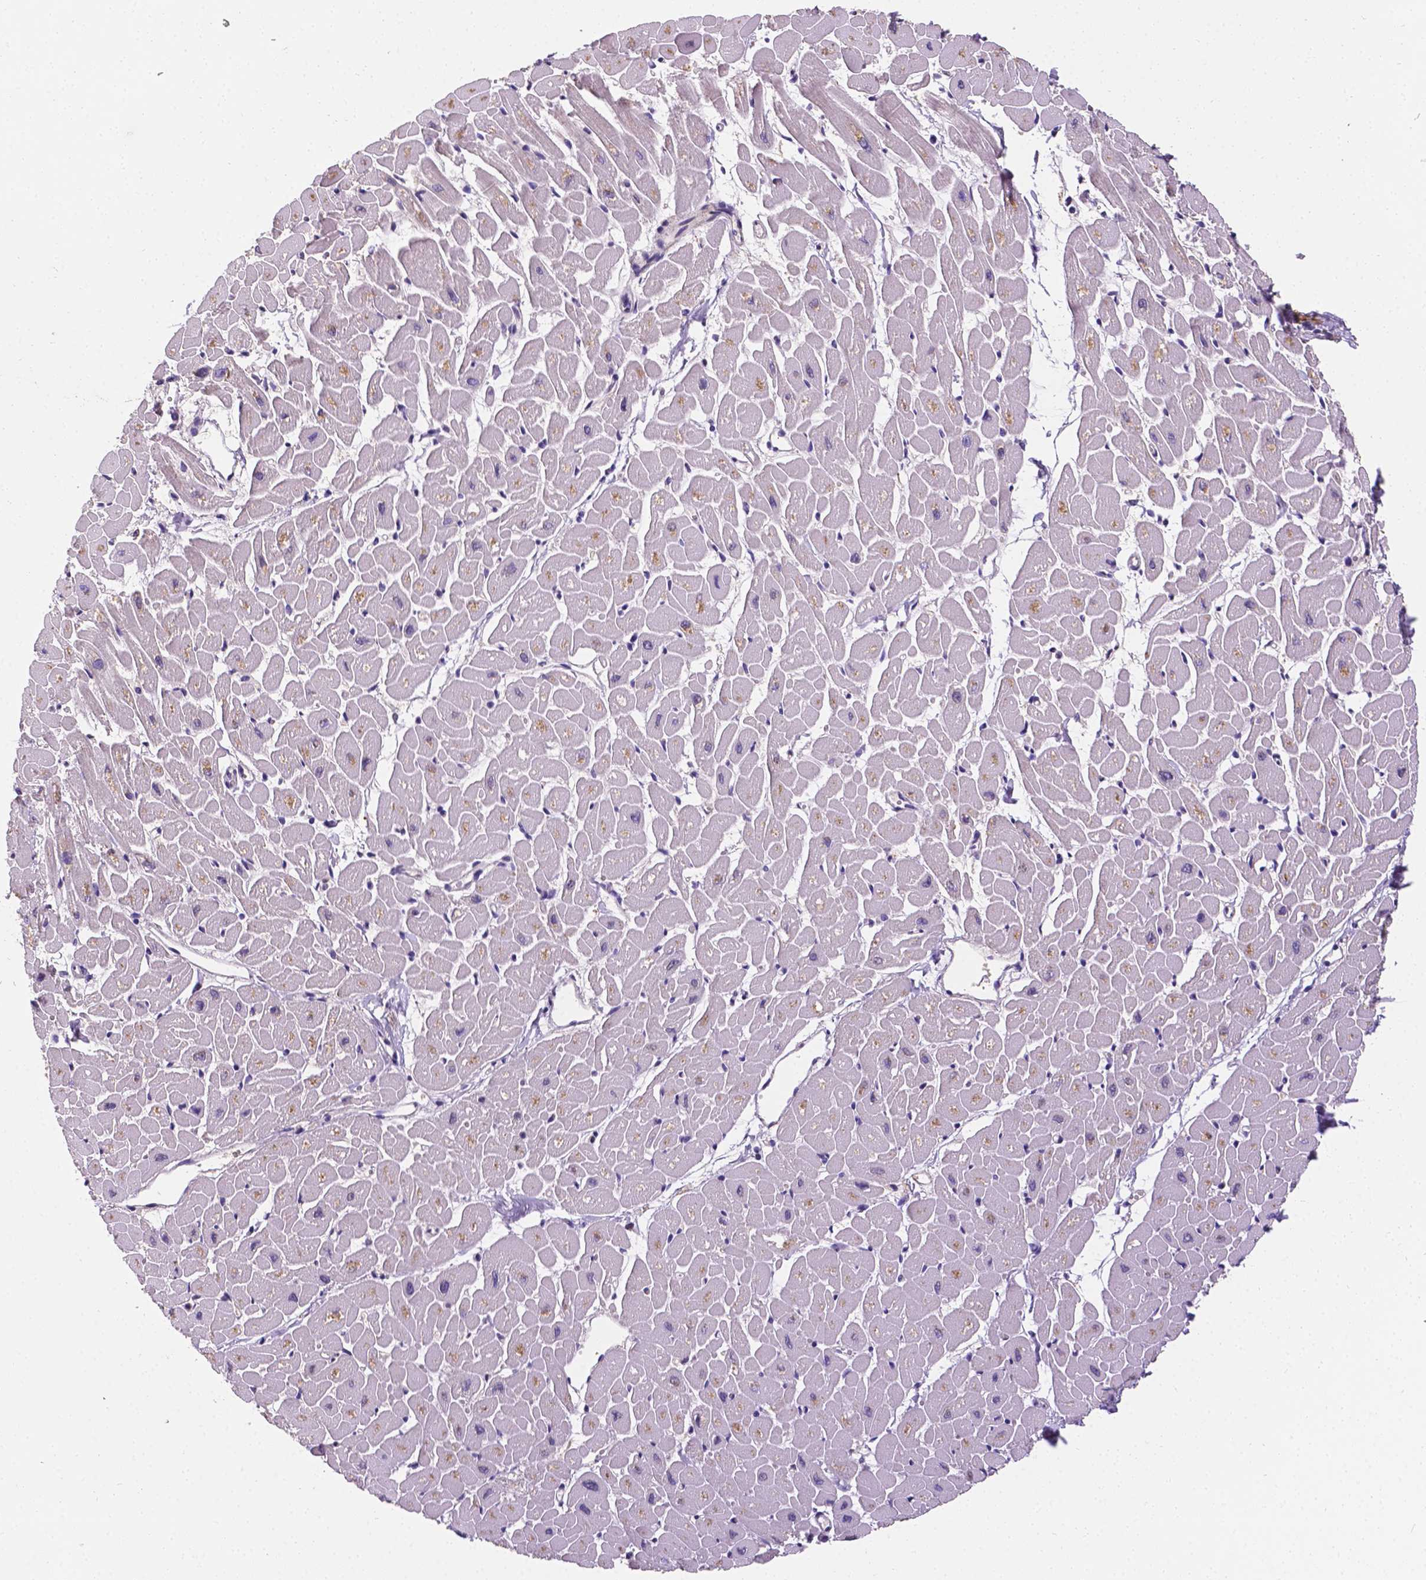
{"staining": {"intensity": "negative", "quantity": "none", "location": "none"}, "tissue": "heart muscle", "cell_type": "Cardiomyocytes", "image_type": "normal", "snomed": [{"axis": "morphology", "description": "Normal tissue, NOS"}, {"axis": "topography", "description": "Heart"}], "caption": "Immunohistochemistry photomicrograph of normal heart muscle: human heart muscle stained with DAB (3,3'-diaminobenzidine) reveals no significant protein expression in cardiomyocytes.", "gene": "APOE", "patient": {"sex": "male", "age": 57}}